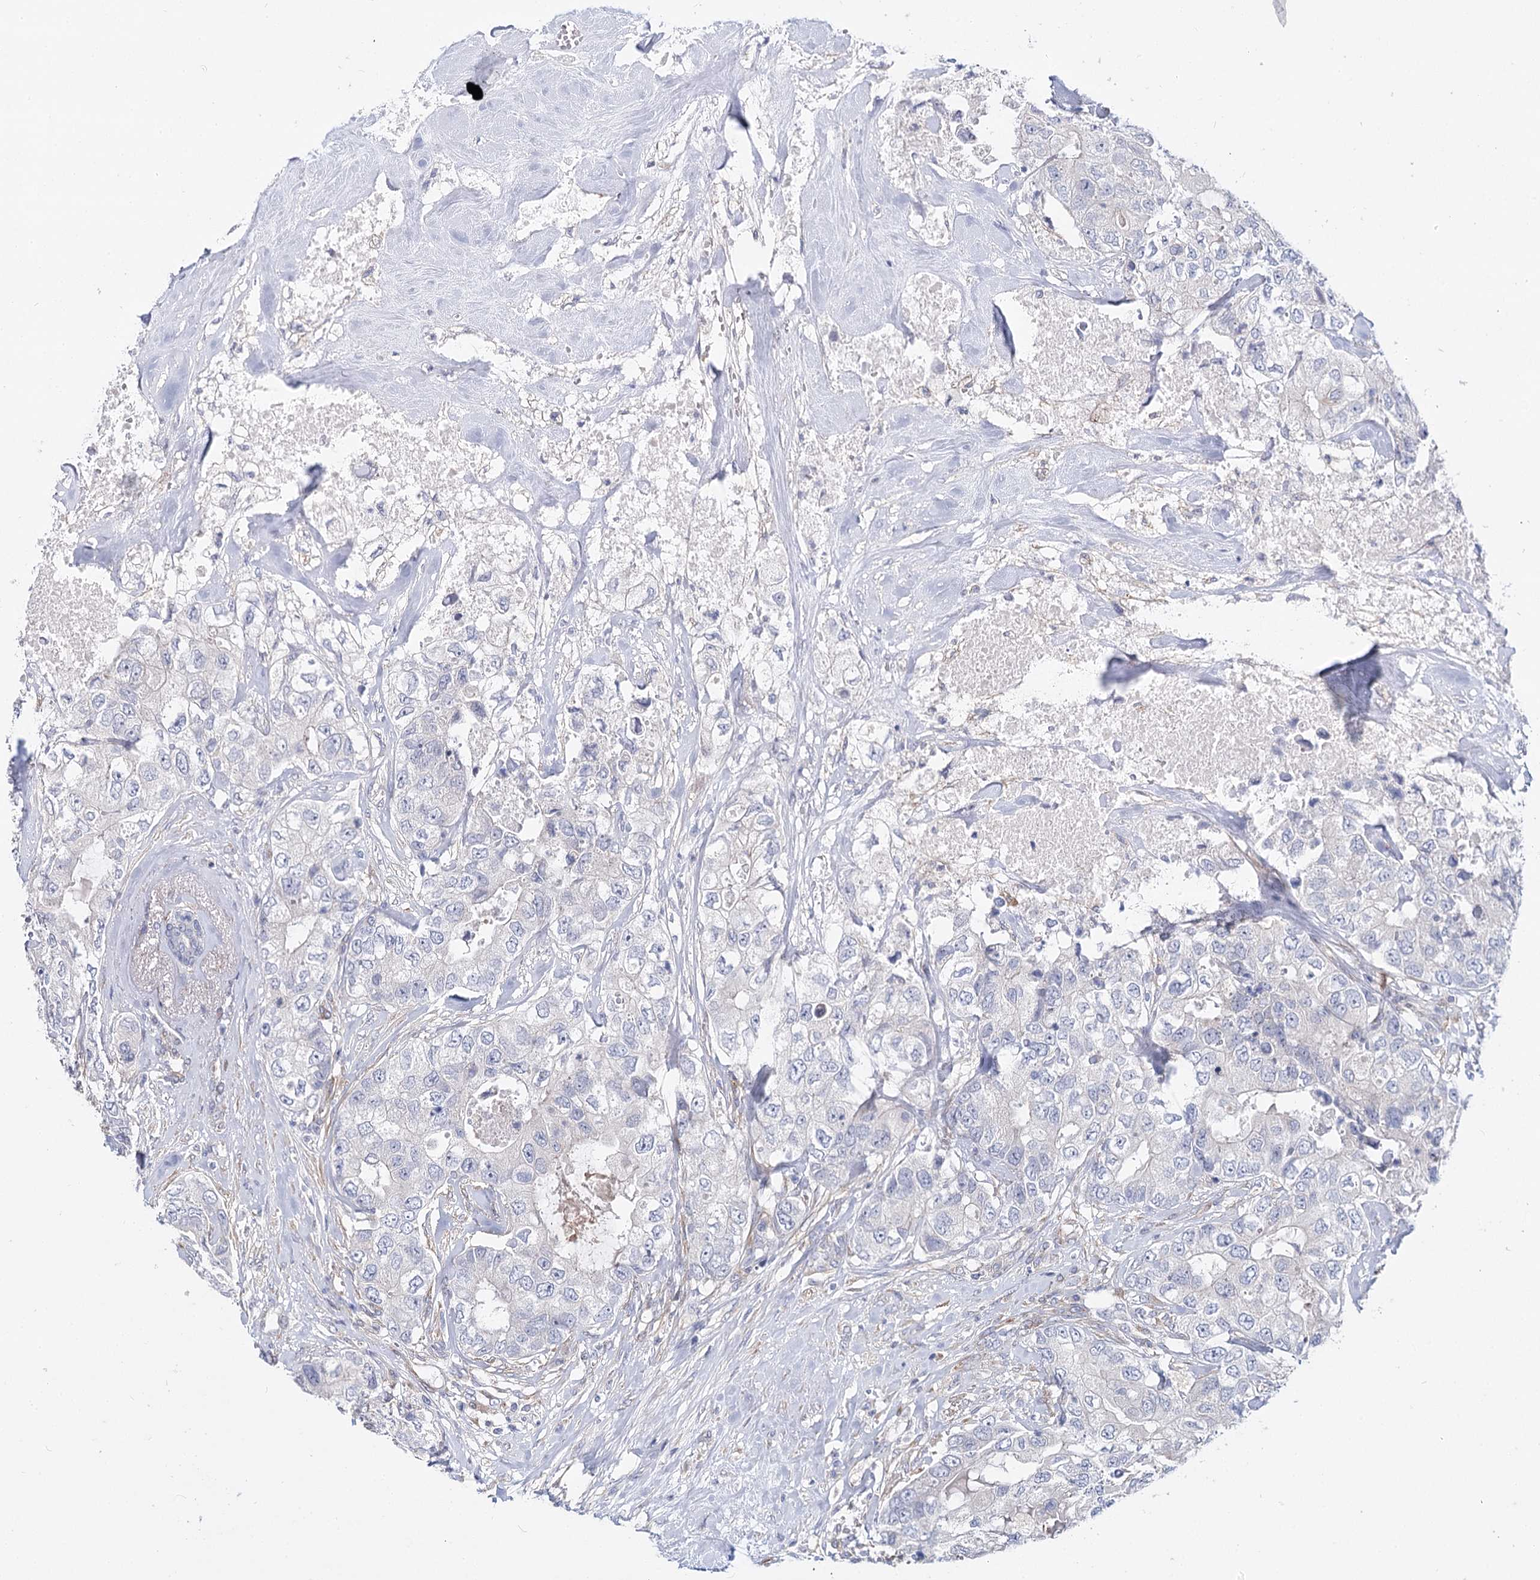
{"staining": {"intensity": "negative", "quantity": "none", "location": "none"}, "tissue": "breast cancer", "cell_type": "Tumor cells", "image_type": "cancer", "snomed": [{"axis": "morphology", "description": "Duct carcinoma"}, {"axis": "topography", "description": "Breast"}], "caption": "Immunohistochemical staining of human breast cancer demonstrates no significant staining in tumor cells. The staining is performed using DAB (3,3'-diaminobenzidine) brown chromogen with nuclei counter-stained in using hematoxylin.", "gene": "TEX12", "patient": {"sex": "female", "age": 62}}